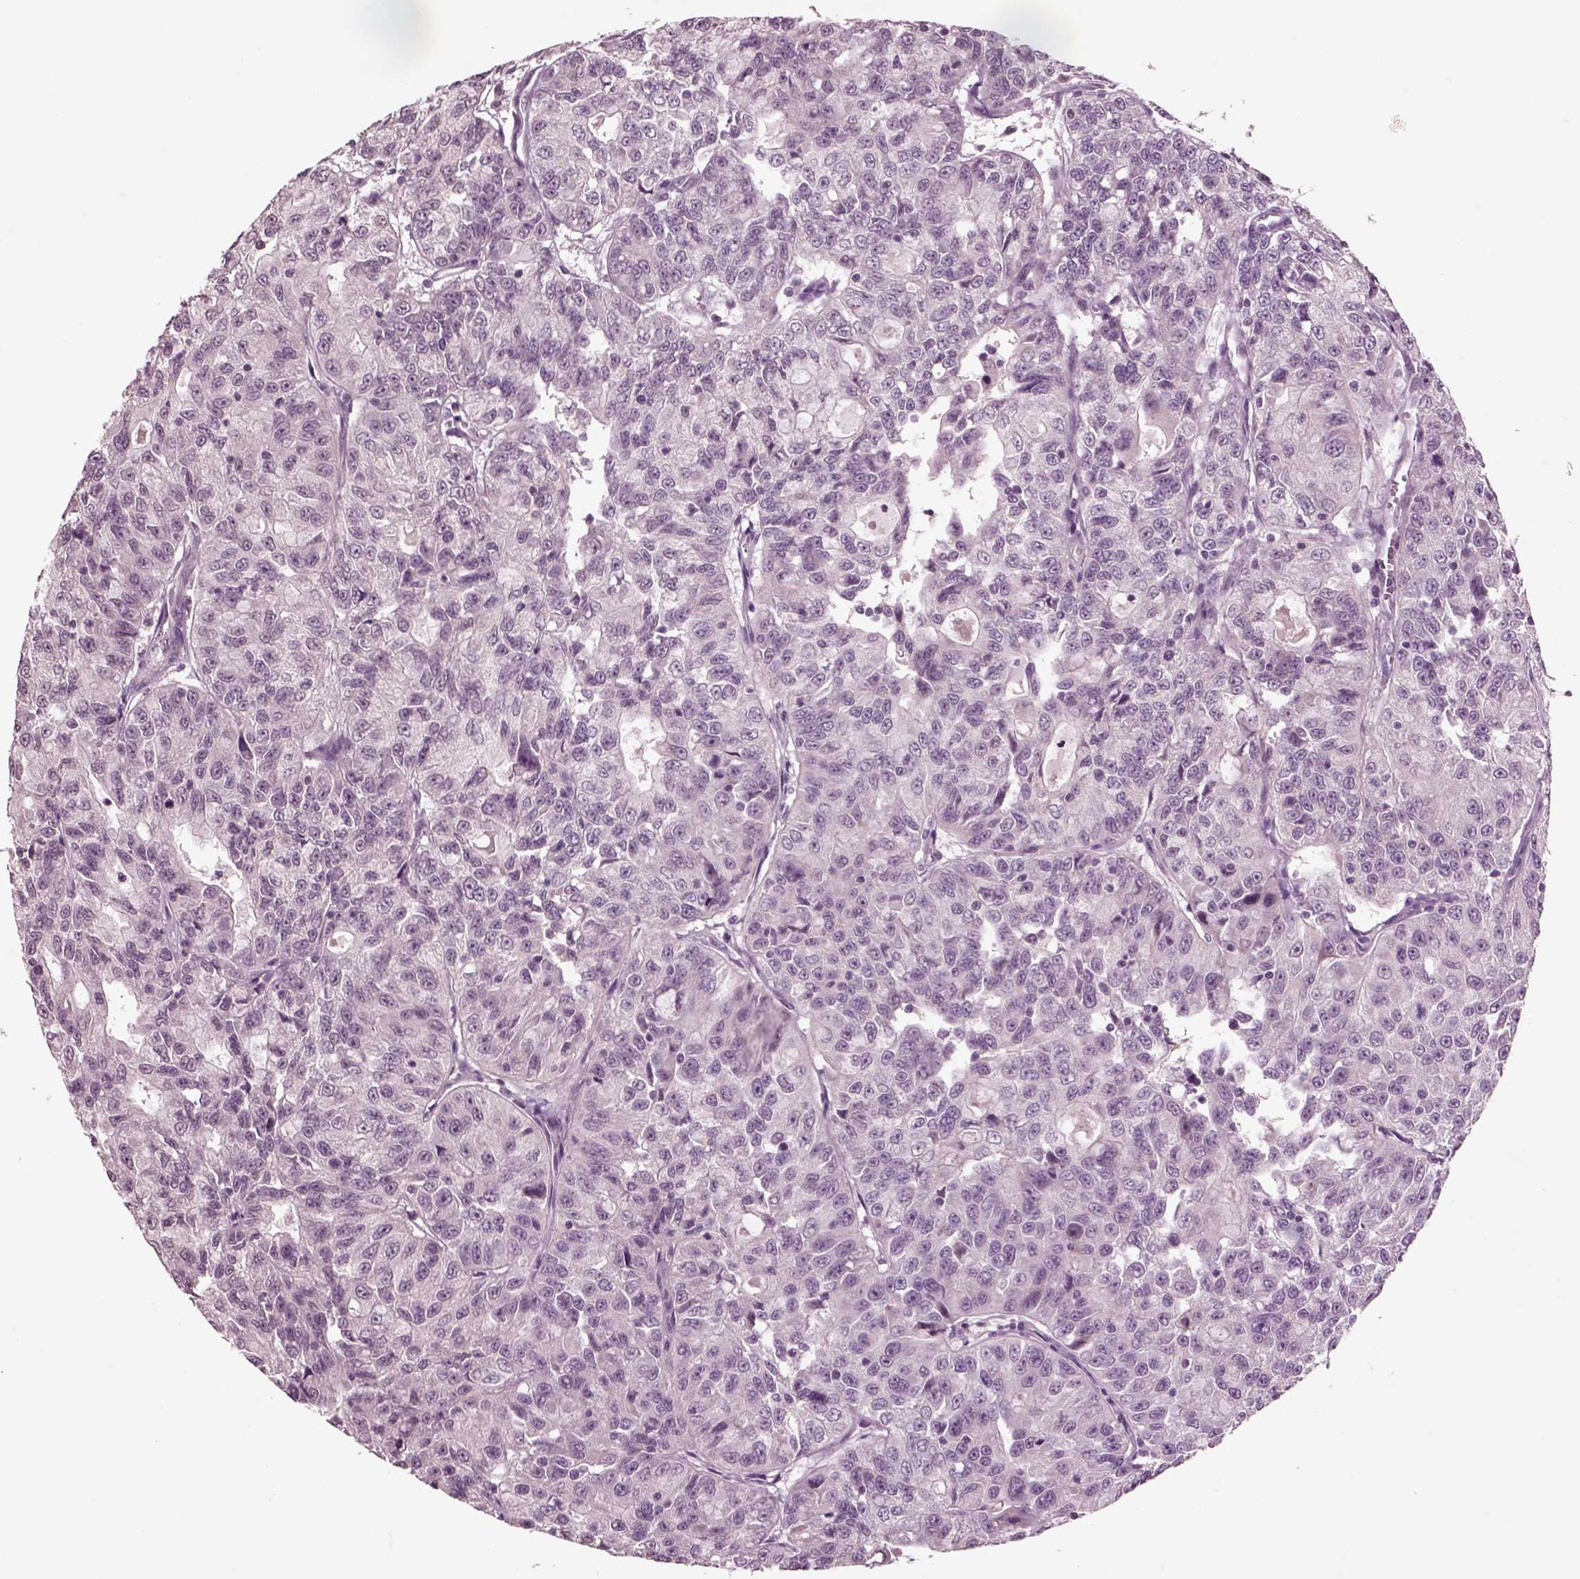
{"staining": {"intensity": "negative", "quantity": "none", "location": "none"}, "tissue": "urothelial cancer", "cell_type": "Tumor cells", "image_type": "cancer", "snomed": [{"axis": "morphology", "description": "Urothelial carcinoma, NOS"}, {"axis": "morphology", "description": "Urothelial carcinoma, High grade"}, {"axis": "topography", "description": "Urinary bladder"}], "caption": "High magnification brightfield microscopy of urothelial cancer stained with DAB (brown) and counterstained with hematoxylin (blue): tumor cells show no significant positivity. (IHC, brightfield microscopy, high magnification).", "gene": "CHGB", "patient": {"sex": "female", "age": 73}}